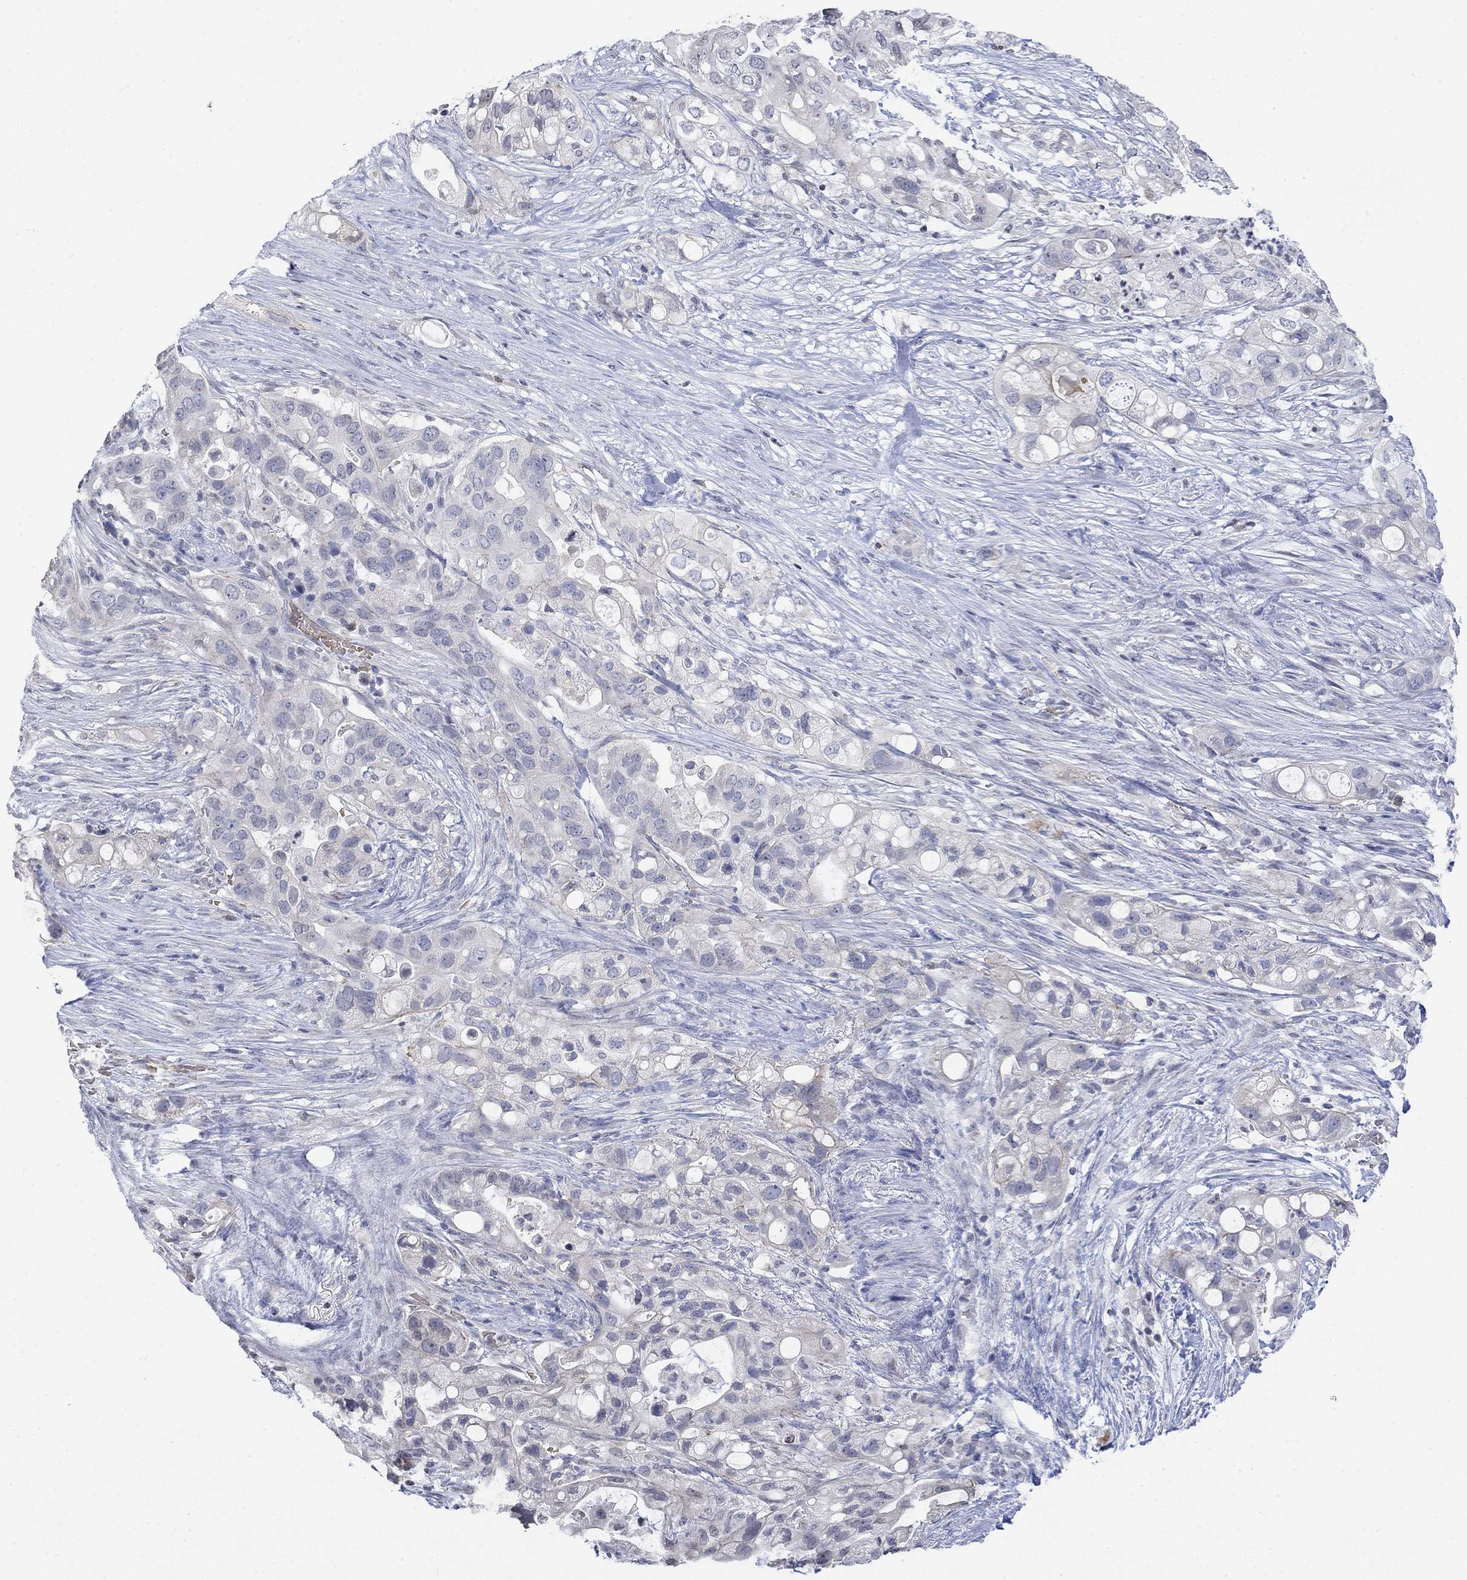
{"staining": {"intensity": "negative", "quantity": "none", "location": "none"}, "tissue": "pancreatic cancer", "cell_type": "Tumor cells", "image_type": "cancer", "snomed": [{"axis": "morphology", "description": "Adenocarcinoma, NOS"}, {"axis": "topography", "description": "Pancreas"}], "caption": "IHC histopathology image of neoplastic tissue: human pancreatic cancer (adenocarcinoma) stained with DAB (3,3'-diaminobenzidine) exhibits no significant protein staining in tumor cells.", "gene": "TMEM255A", "patient": {"sex": "female", "age": 72}}